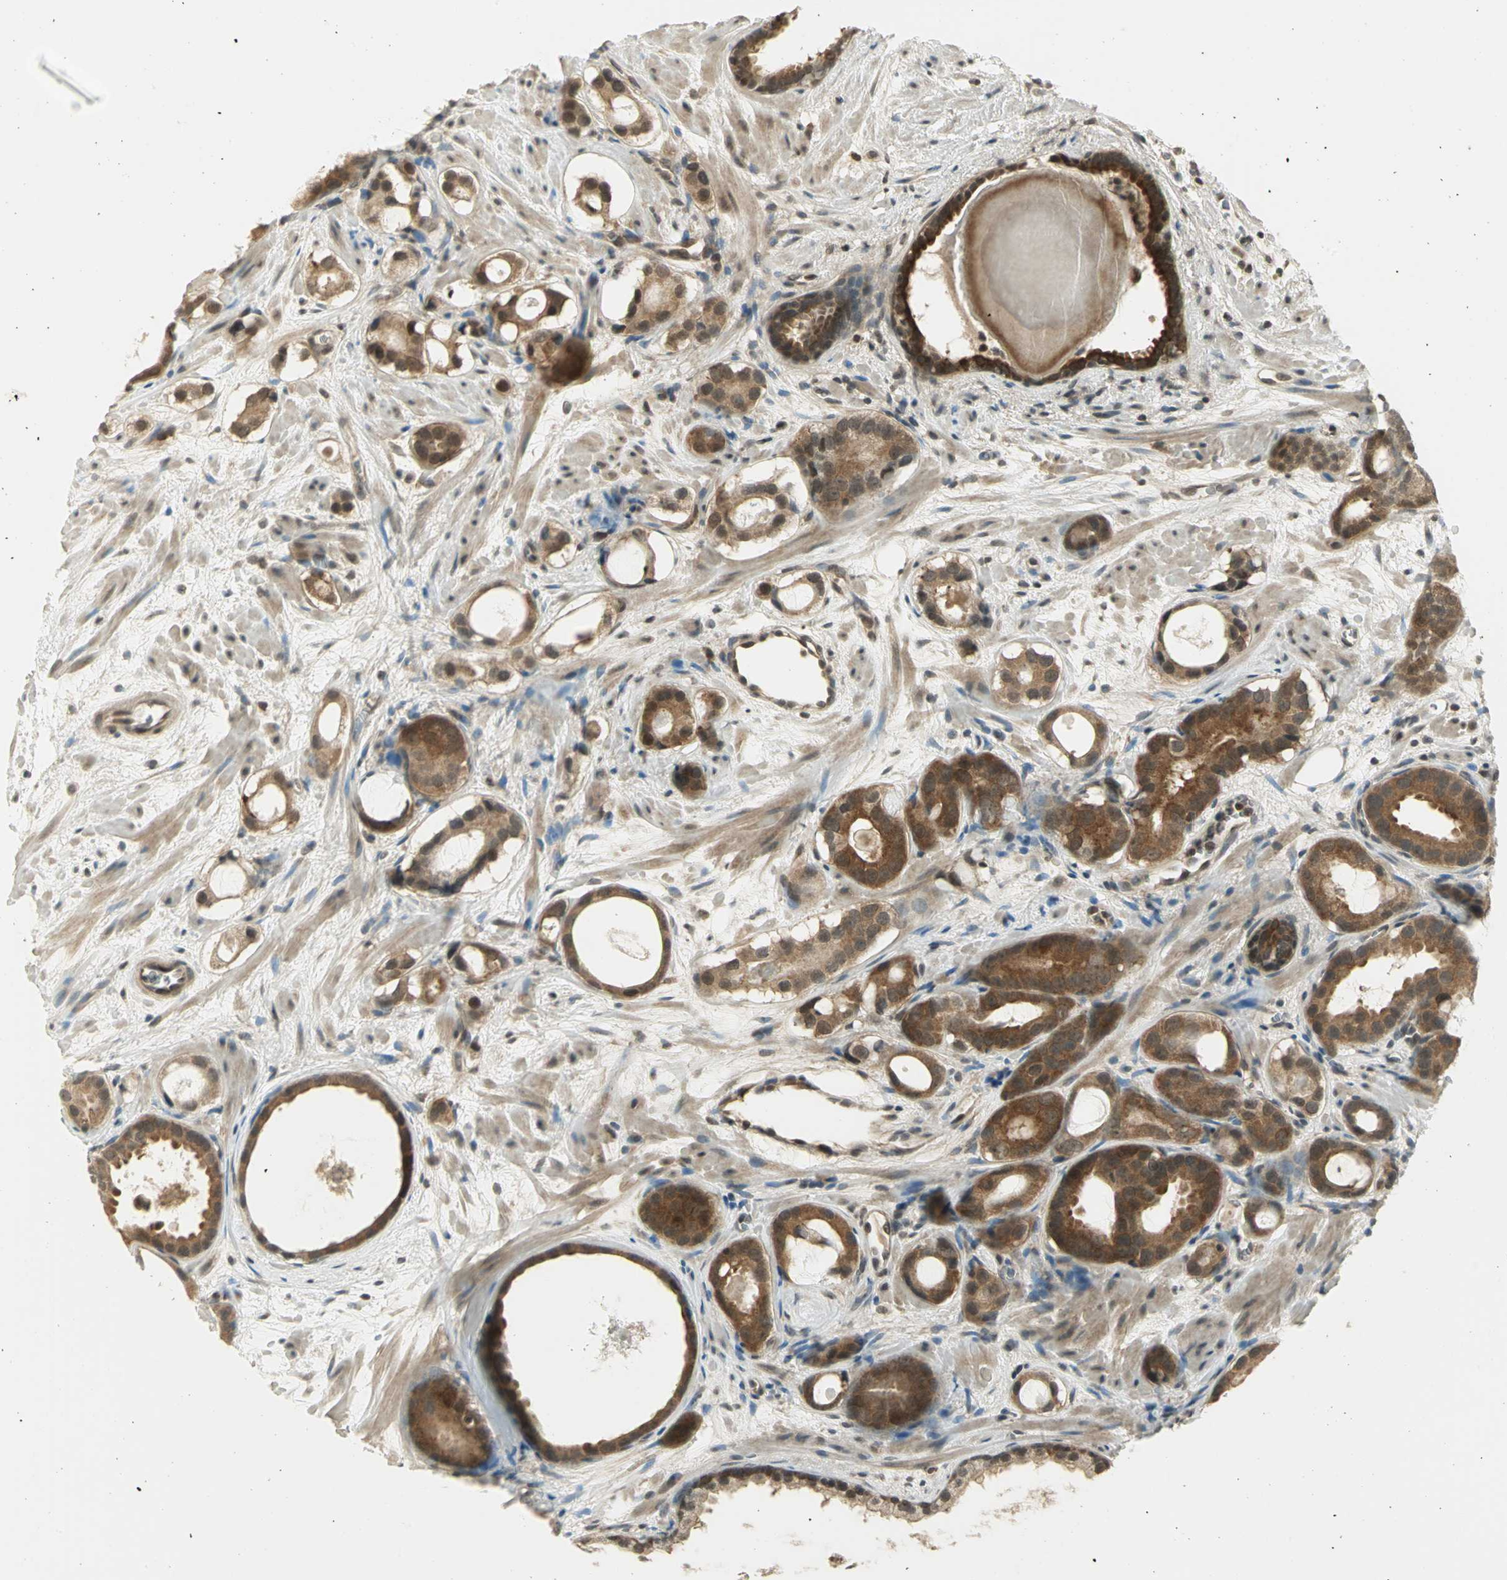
{"staining": {"intensity": "moderate", "quantity": ">75%", "location": "cytoplasmic/membranous,nuclear"}, "tissue": "prostate cancer", "cell_type": "Tumor cells", "image_type": "cancer", "snomed": [{"axis": "morphology", "description": "Adenocarcinoma, Low grade"}, {"axis": "topography", "description": "Prostate"}], "caption": "This is an image of immunohistochemistry staining of adenocarcinoma (low-grade) (prostate), which shows moderate staining in the cytoplasmic/membranous and nuclear of tumor cells.", "gene": "CDC34", "patient": {"sex": "male", "age": 57}}